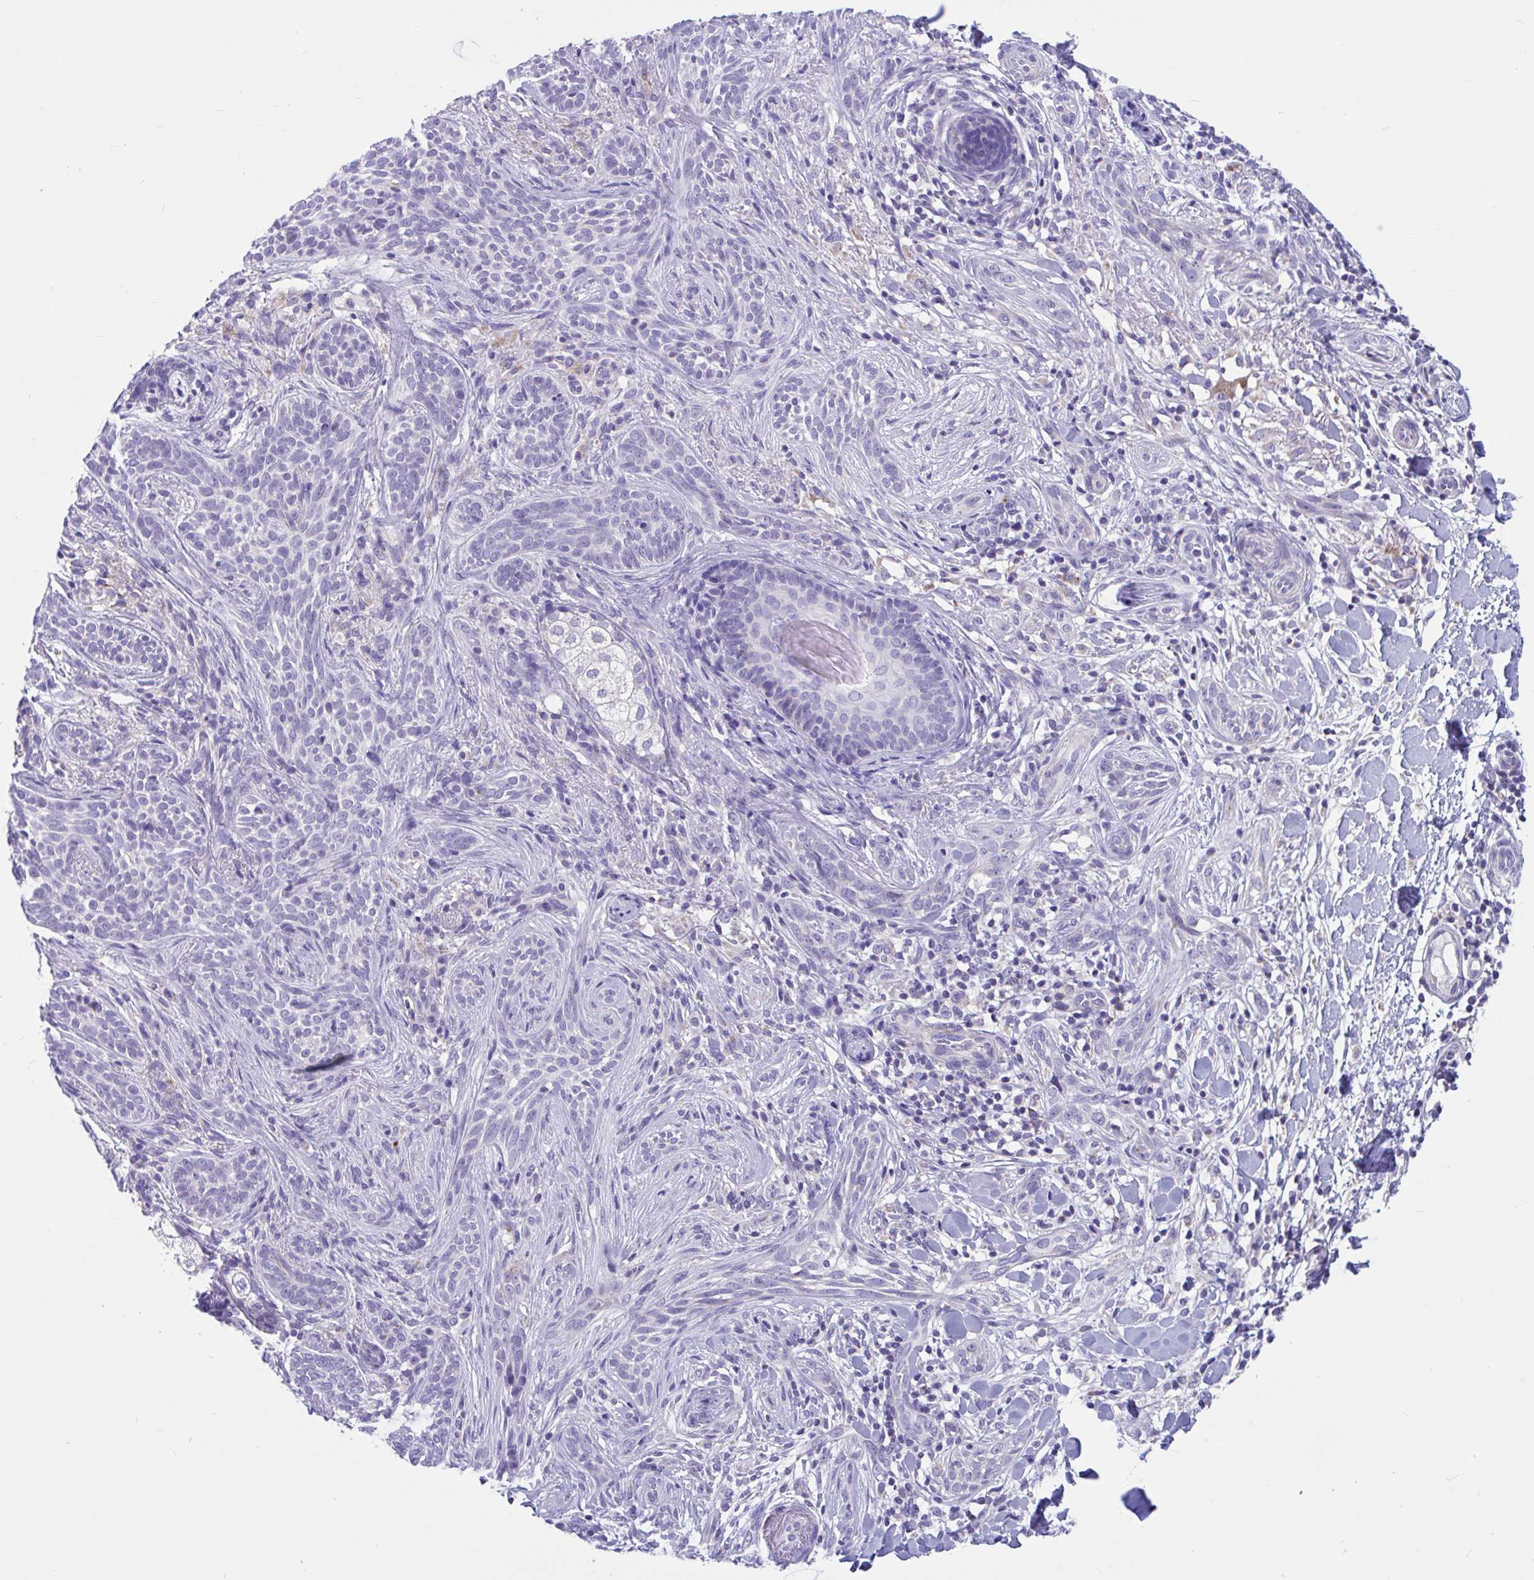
{"staining": {"intensity": "negative", "quantity": "none", "location": "none"}, "tissue": "skin cancer", "cell_type": "Tumor cells", "image_type": "cancer", "snomed": [{"axis": "morphology", "description": "Basal cell carcinoma"}, {"axis": "topography", "description": "Skin"}], "caption": "Photomicrograph shows no significant protein staining in tumor cells of basal cell carcinoma (skin).", "gene": "OR13A1", "patient": {"sex": "male", "age": 75}}